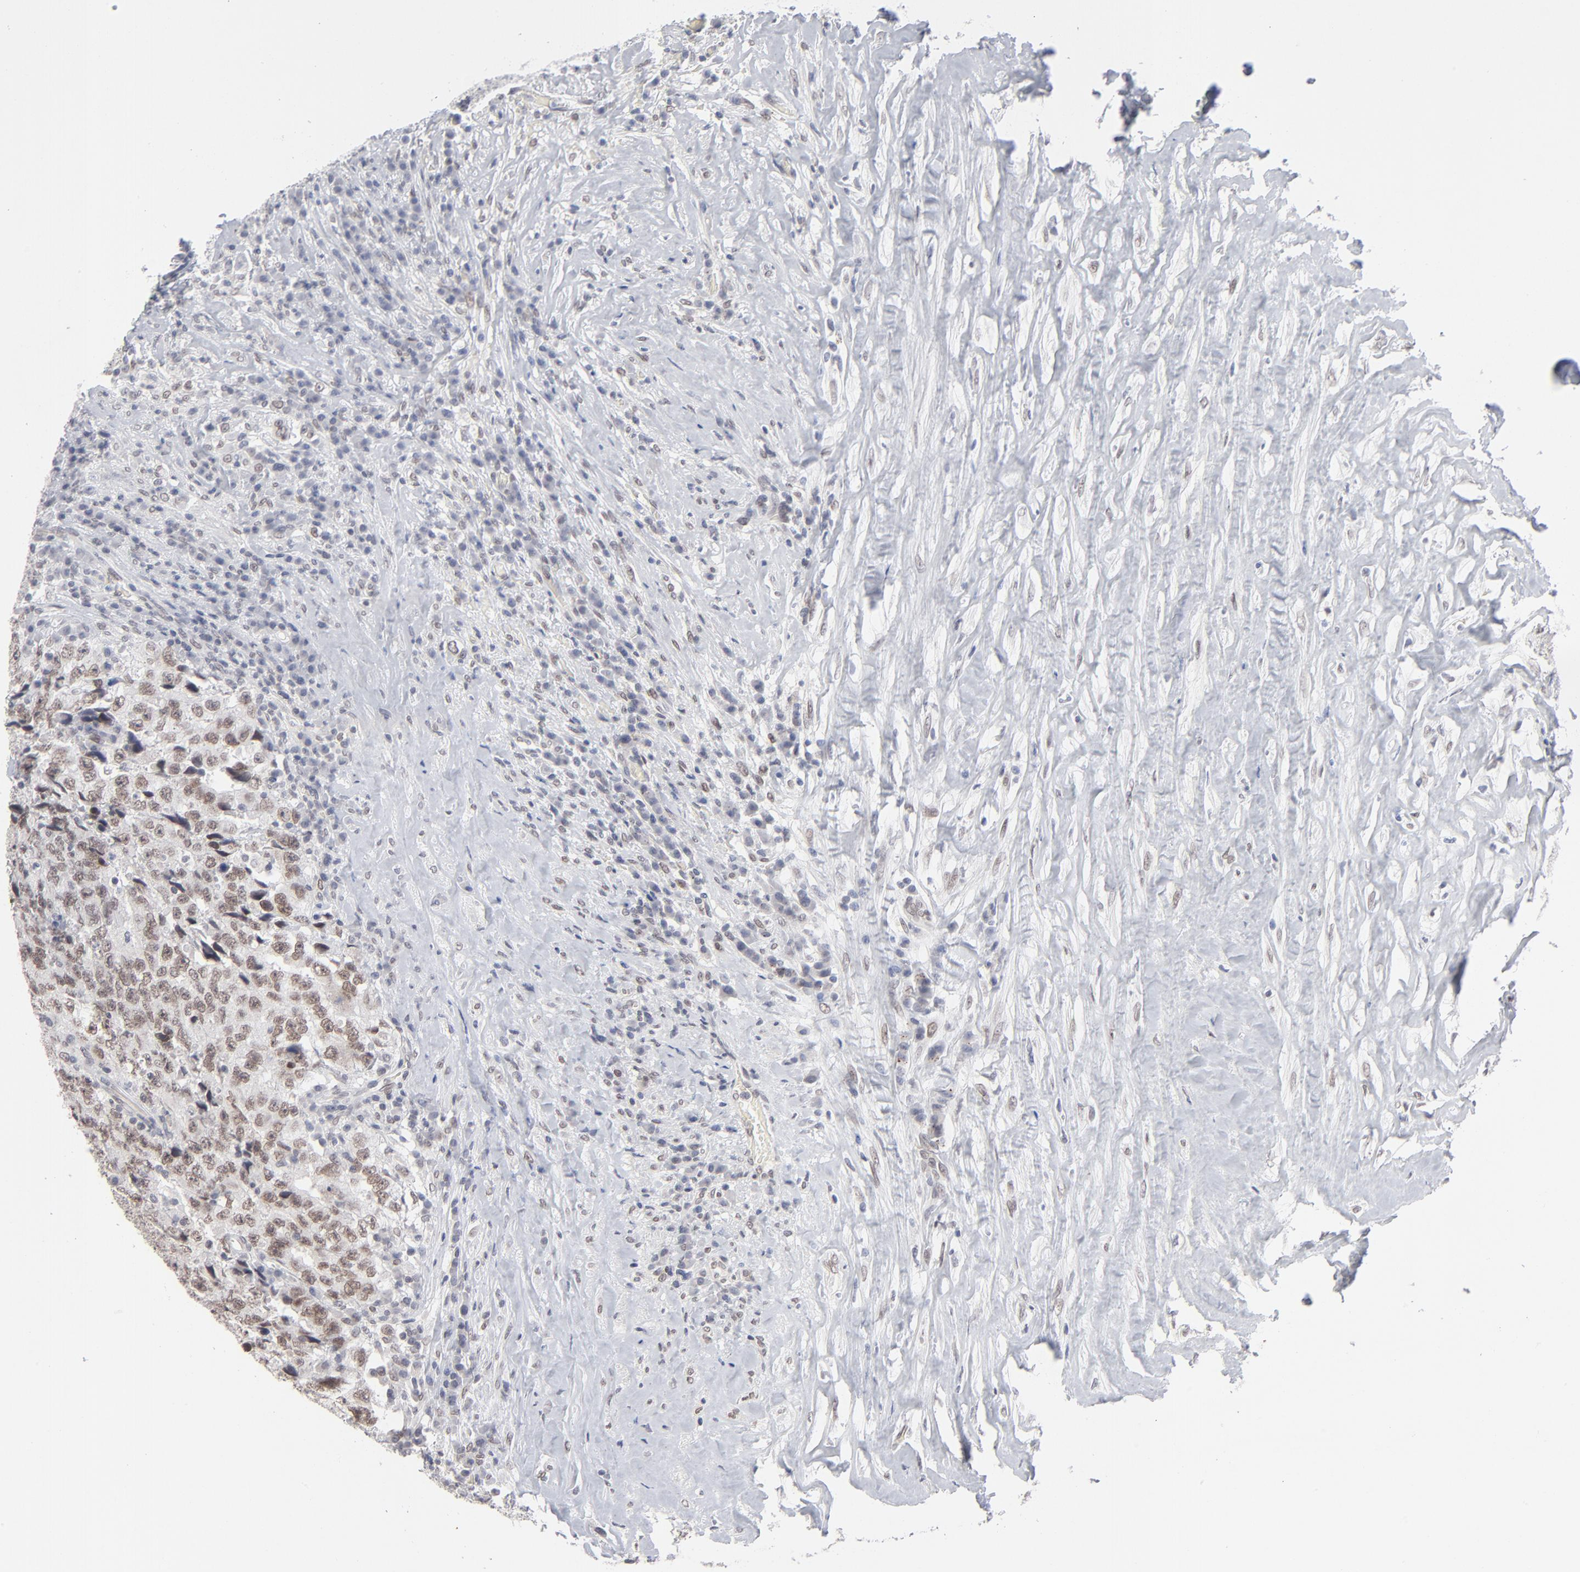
{"staining": {"intensity": "weak", "quantity": ">75%", "location": "nuclear"}, "tissue": "testis cancer", "cell_type": "Tumor cells", "image_type": "cancer", "snomed": [{"axis": "morphology", "description": "Necrosis, NOS"}, {"axis": "morphology", "description": "Carcinoma, Embryonal, NOS"}, {"axis": "topography", "description": "Testis"}], "caption": "Human testis embryonal carcinoma stained with a brown dye displays weak nuclear positive staining in approximately >75% of tumor cells.", "gene": "MBIP", "patient": {"sex": "male", "age": 19}}